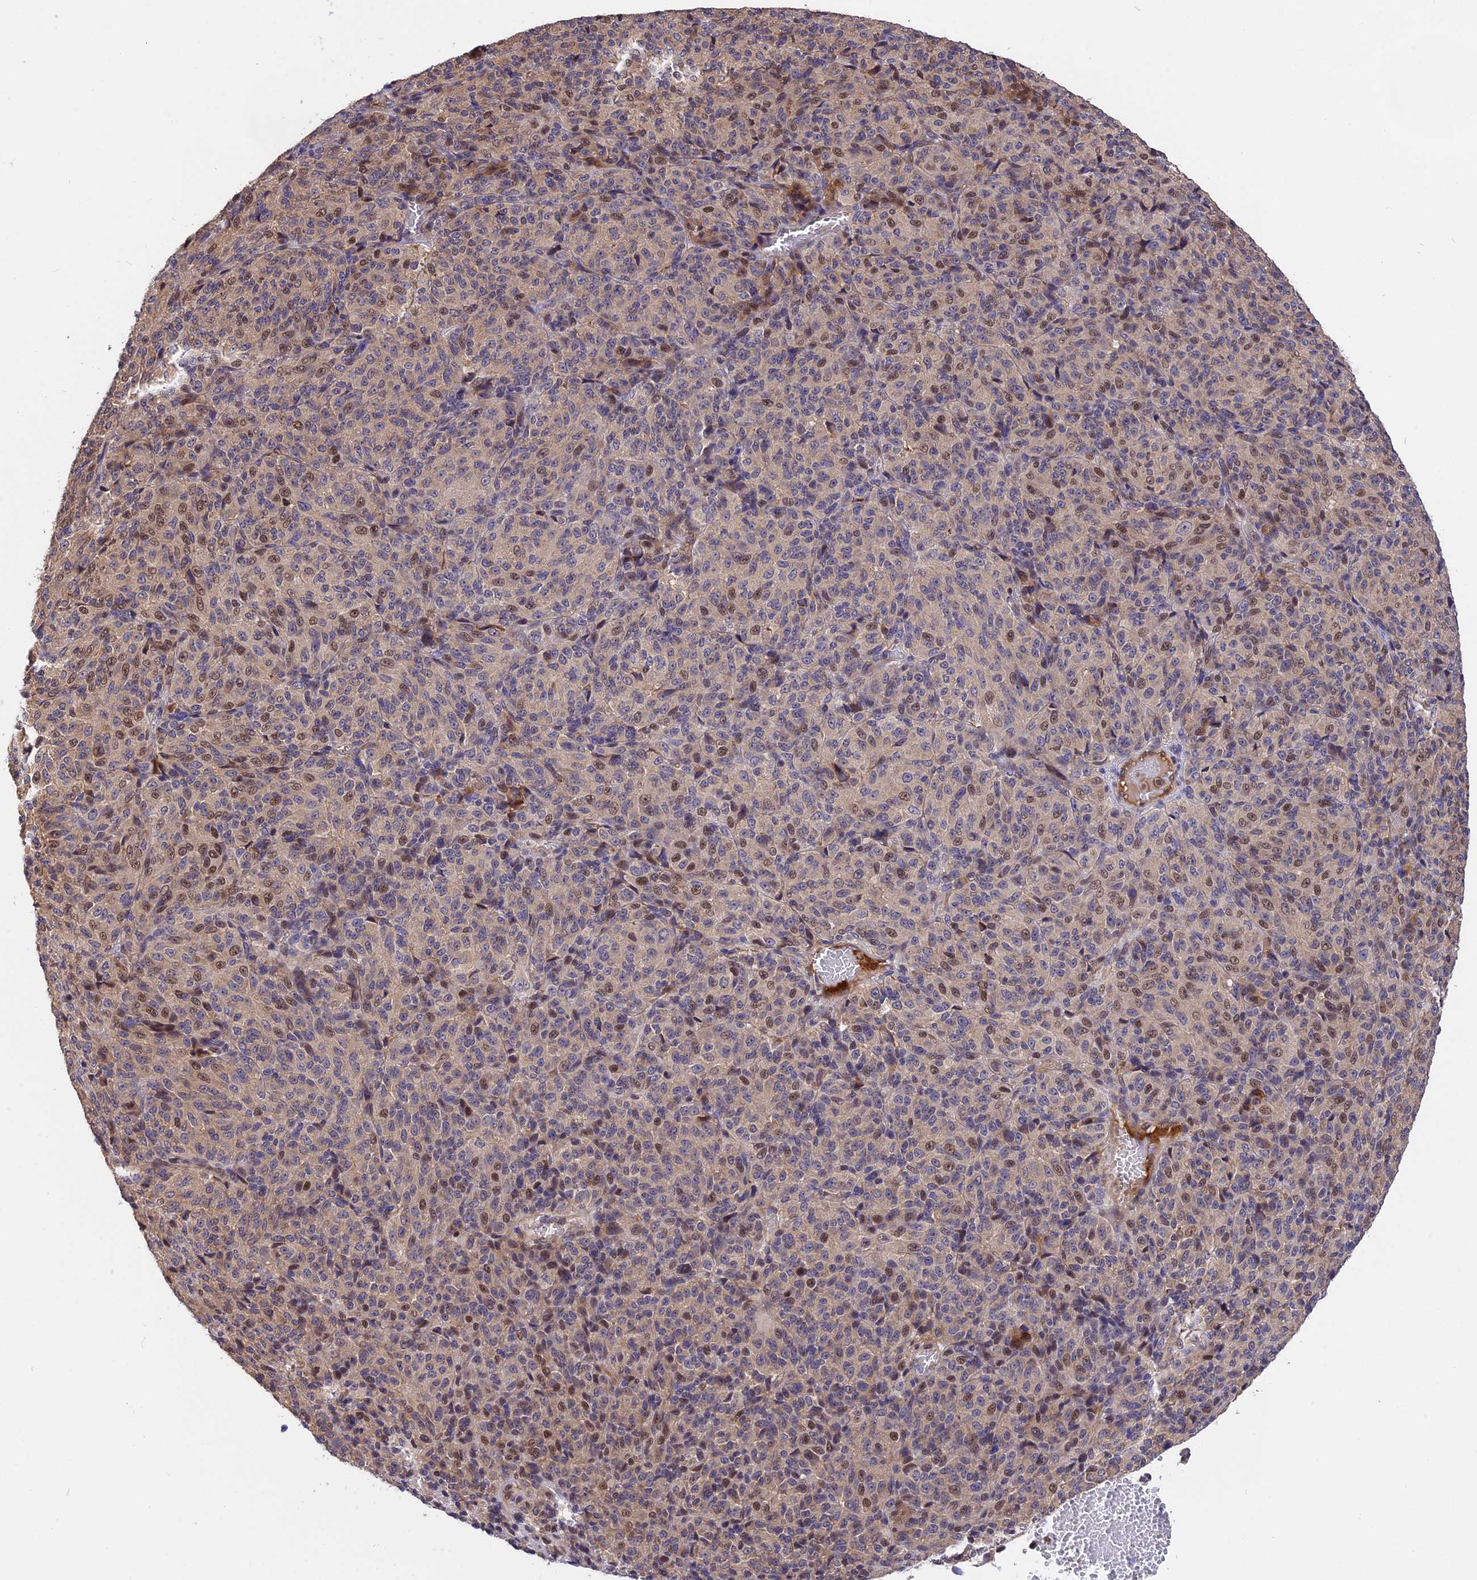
{"staining": {"intensity": "moderate", "quantity": "<25%", "location": "nuclear"}, "tissue": "melanoma", "cell_type": "Tumor cells", "image_type": "cancer", "snomed": [{"axis": "morphology", "description": "Malignant melanoma, Metastatic site"}, {"axis": "topography", "description": "Brain"}], "caption": "This image exhibits IHC staining of human malignant melanoma (metastatic site), with low moderate nuclear positivity in approximately <25% of tumor cells.", "gene": "MFSD2A", "patient": {"sex": "female", "age": 56}}